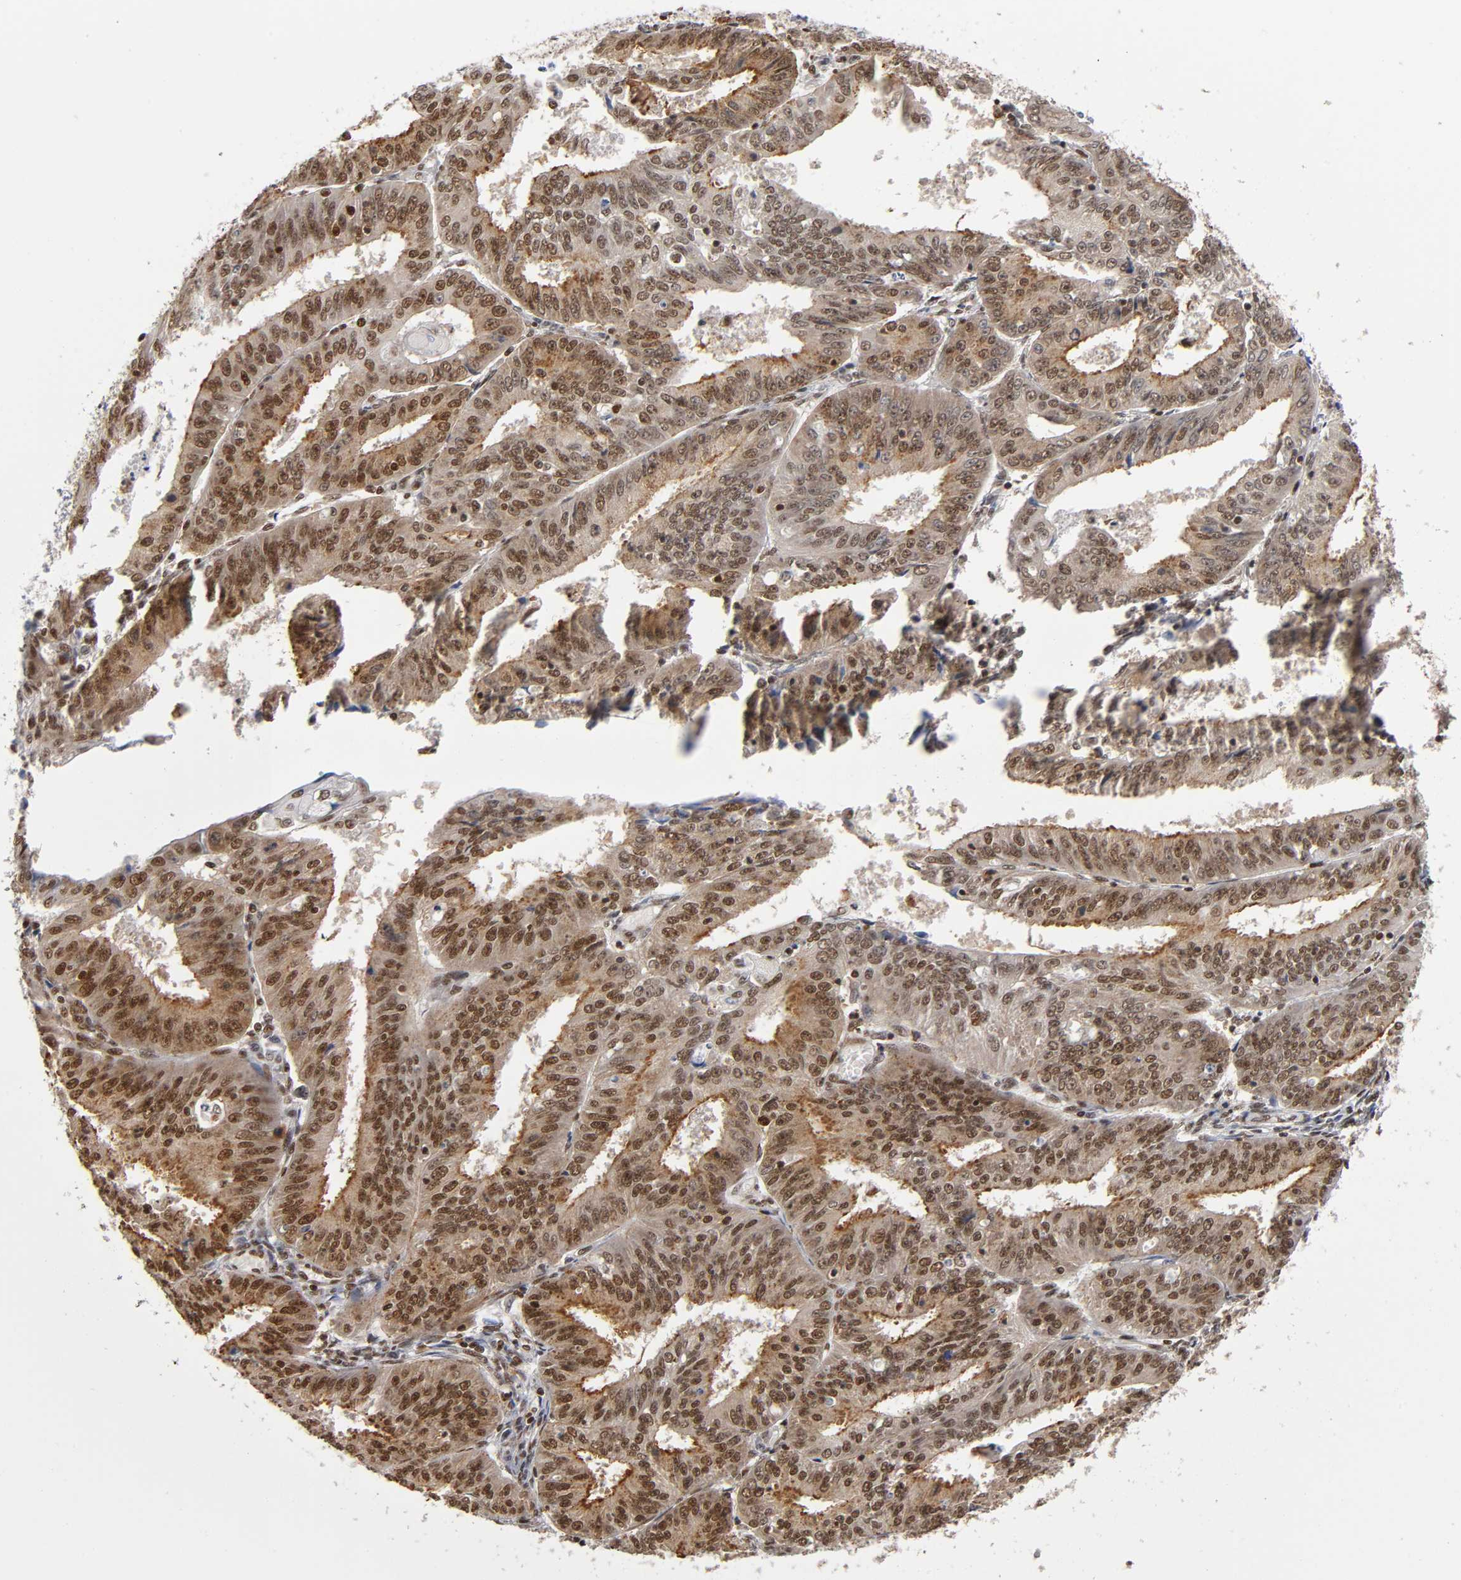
{"staining": {"intensity": "strong", "quantity": ">75%", "location": "nuclear"}, "tissue": "endometrial cancer", "cell_type": "Tumor cells", "image_type": "cancer", "snomed": [{"axis": "morphology", "description": "Adenocarcinoma, NOS"}, {"axis": "topography", "description": "Endometrium"}], "caption": "Protein expression analysis of human endometrial adenocarcinoma reveals strong nuclear positivity in approximately >75% of tumor cells.", "gene": "ILKAP", "patient": {"sex": "female", "age": 42}}